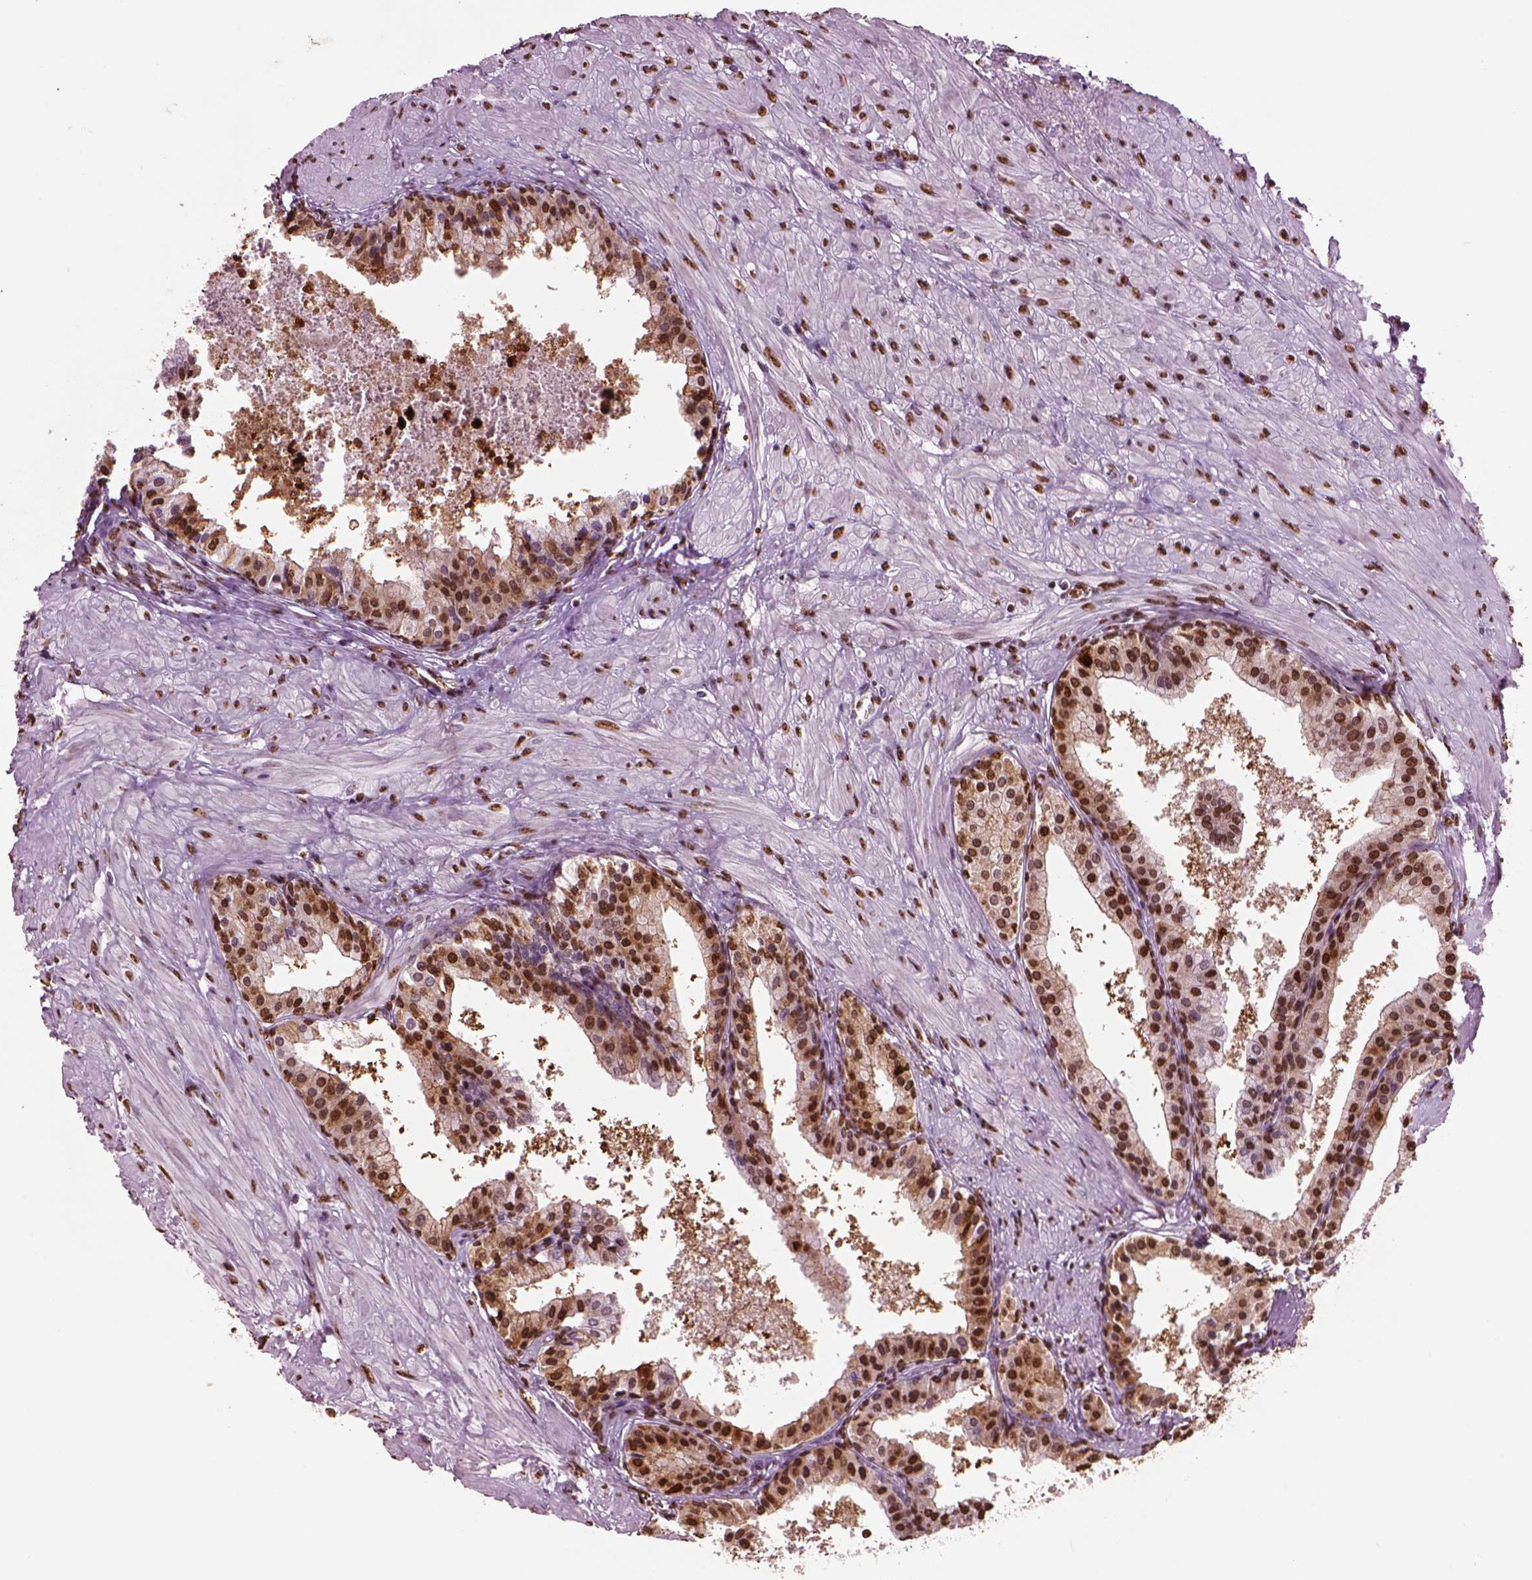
{"staining": {"intensity": "moderate", "quantity": ">75%", "location": "nuclear"}, "tissue": "prostate cancer", "cell_type": "Tumor cells", "image_type": "cancer", "snomed": [{"axis": "morphology", "description": "Adenocarcinoma, Low grade"}, {"axis": "topography", "description": "Prostate"}], "caption": "The photomicrograph exhibits immunohistochemical staining of prostate cancer. There is moderate nuclear expression is appreciated in approximately >75% of tumor cells. (Stains: DAB (3,3'-diaminobenzidine) in brown, nuclei in blue, Microscopy: brightfield microscopy at high magnification).", "gene": "DDX3X", "patient": {"sex": "male", "age": 56}}